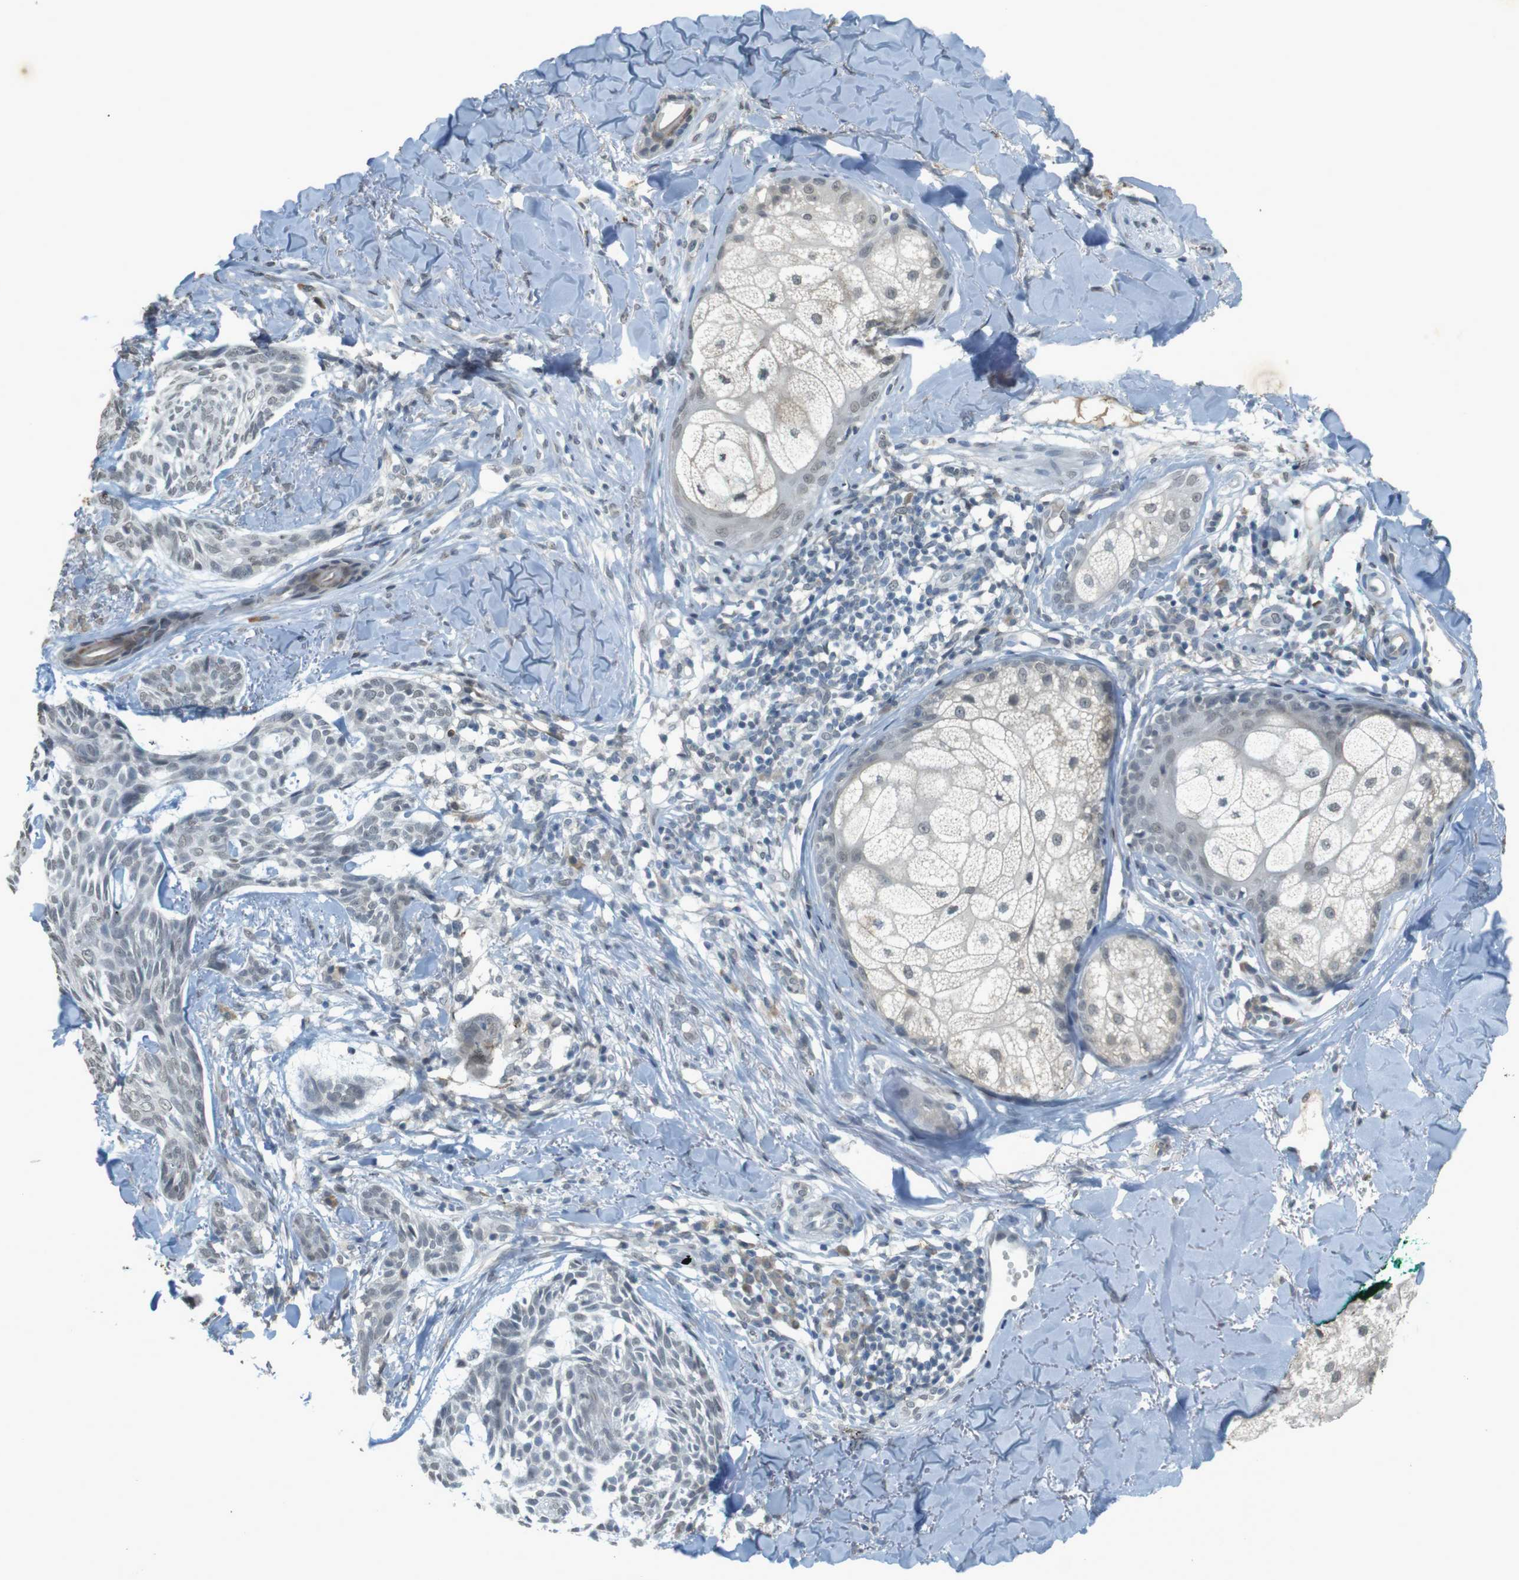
{"staining": {"intensity": "negative", "quantity": "none", "location": "none"}, "tissue": "skin cancer", "cell_type": "Tumor cells", "image_type": "cancer", "snomed": [{"axis": "morphology", "description": "Basal cell carcinoma"}, {"axis": "topography", "description": "Skin"}], "caption": "A histopathology image of basal cell carcinoma (skin) stained for a protein displays no brown staining in tumor cells.", "gene": "FZD10", "patient": {"sex": "male", "age": 43}}